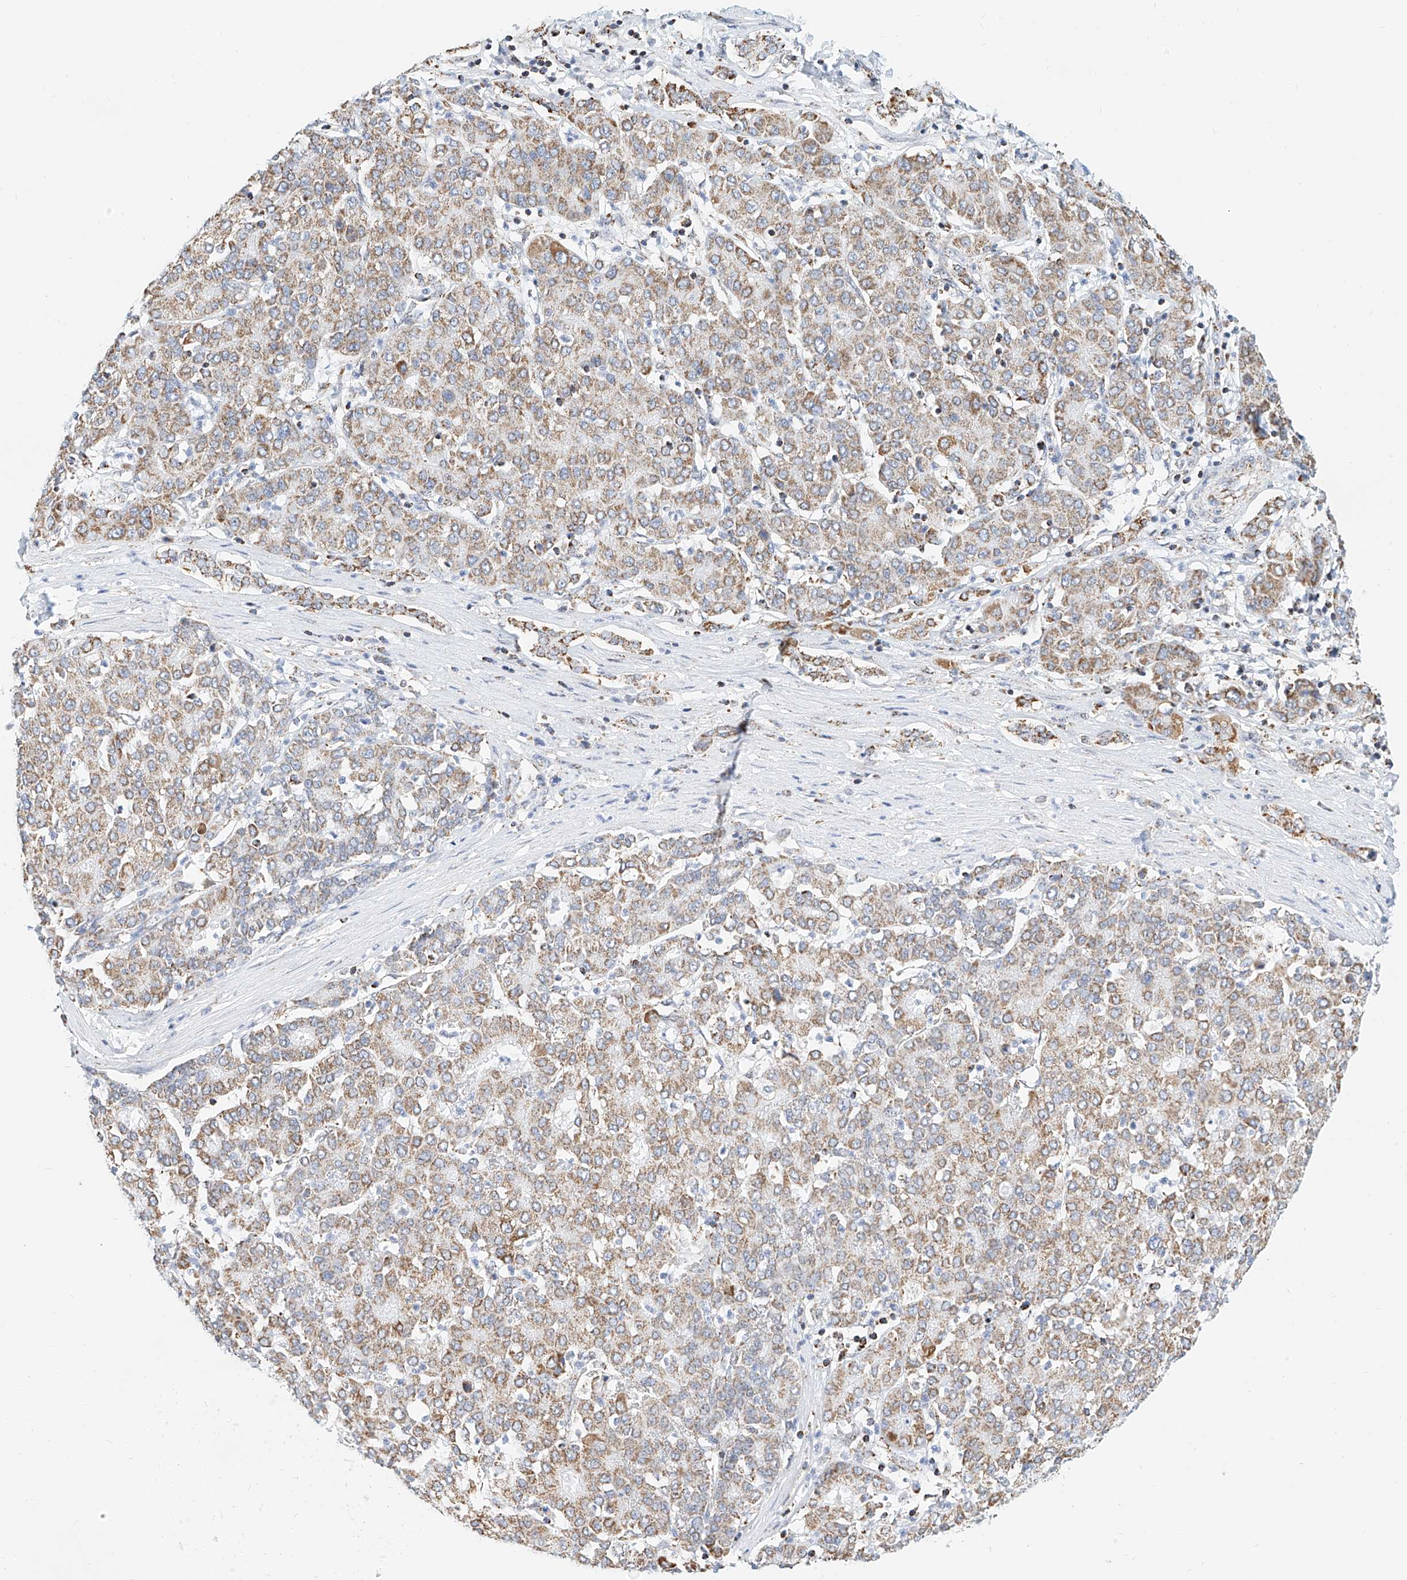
{"staining": {"intensity": "moderate", "quantity": ">75%", "location": "cytoplasmic/membranous"}, "tissue": "liver cancer", "cell_type": "Tumor cells", "image_type": "cancer", "snomed": [{"axis": "morphology", "description": "Carcinoma, Hepatocellular, NOS"}, {"axis": "topography", "description": "Liver"}], "caption": "Liver cancer stained for a protein (brown) displays moderate cytoplasmic/membranous positive expression in approximately >75% of tumor cells.", "gene": "NALCN", "patient": {"sex": "male", "age": 65}}